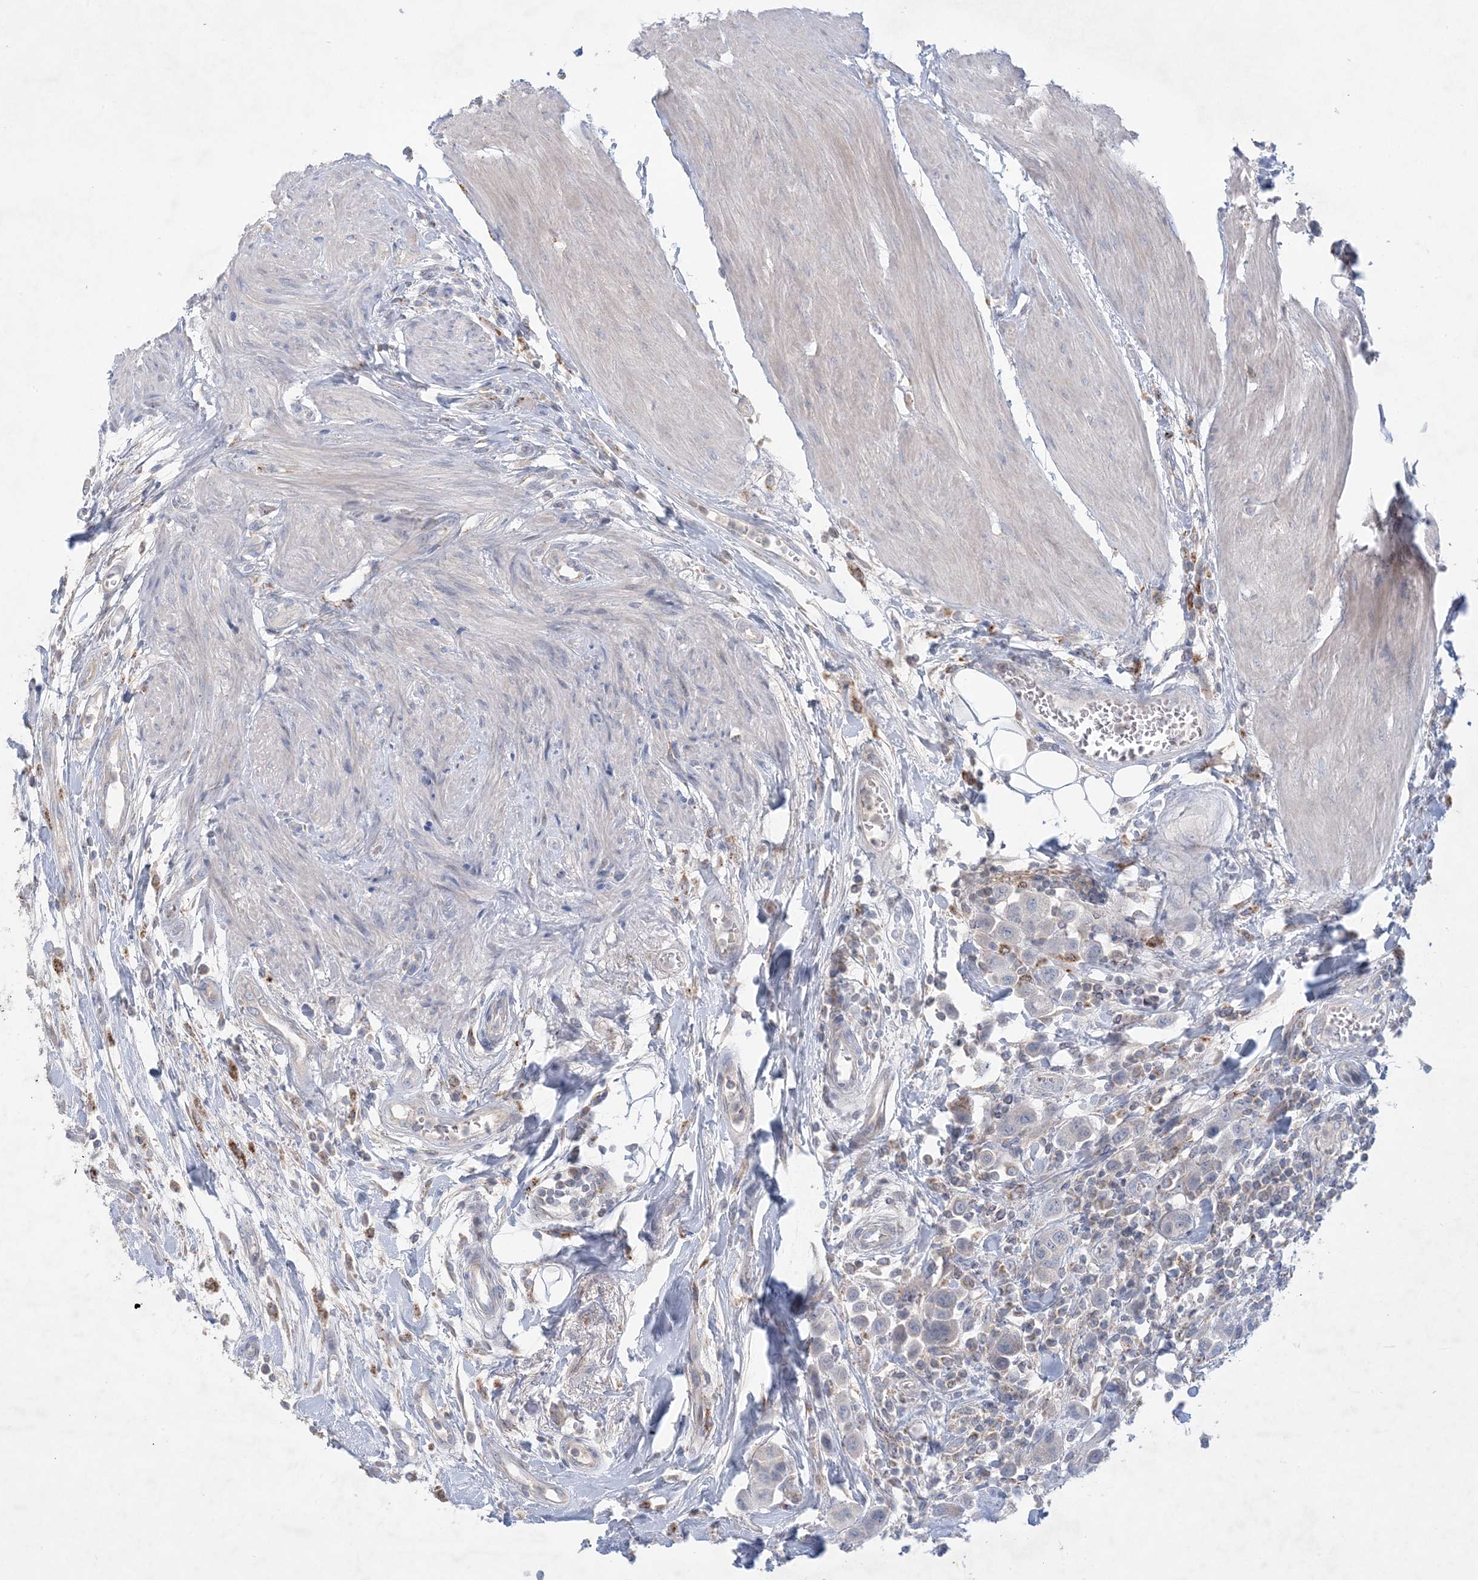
{"staining": {"intensity": "negative", "quantity": "none", "location": "none"}, "tissue": "urothelial cancer", "cell_type": "Tumor cells", "image_type": "cancer", "snomed": [{"axis": "morphology", "description": "Urothelial carcinoma, High grade"}, {"axis": "topography", "description": "Urinary bladder"}], "caption": "This micrograph is of urothelial cancer stained with immunohistochemistry to label a protein in brown with the nuclei are counter-stained blue. There is no staining in tumor cells.", "gene": "KCTD6", "patient": {"sex": "male", "age": 50}}